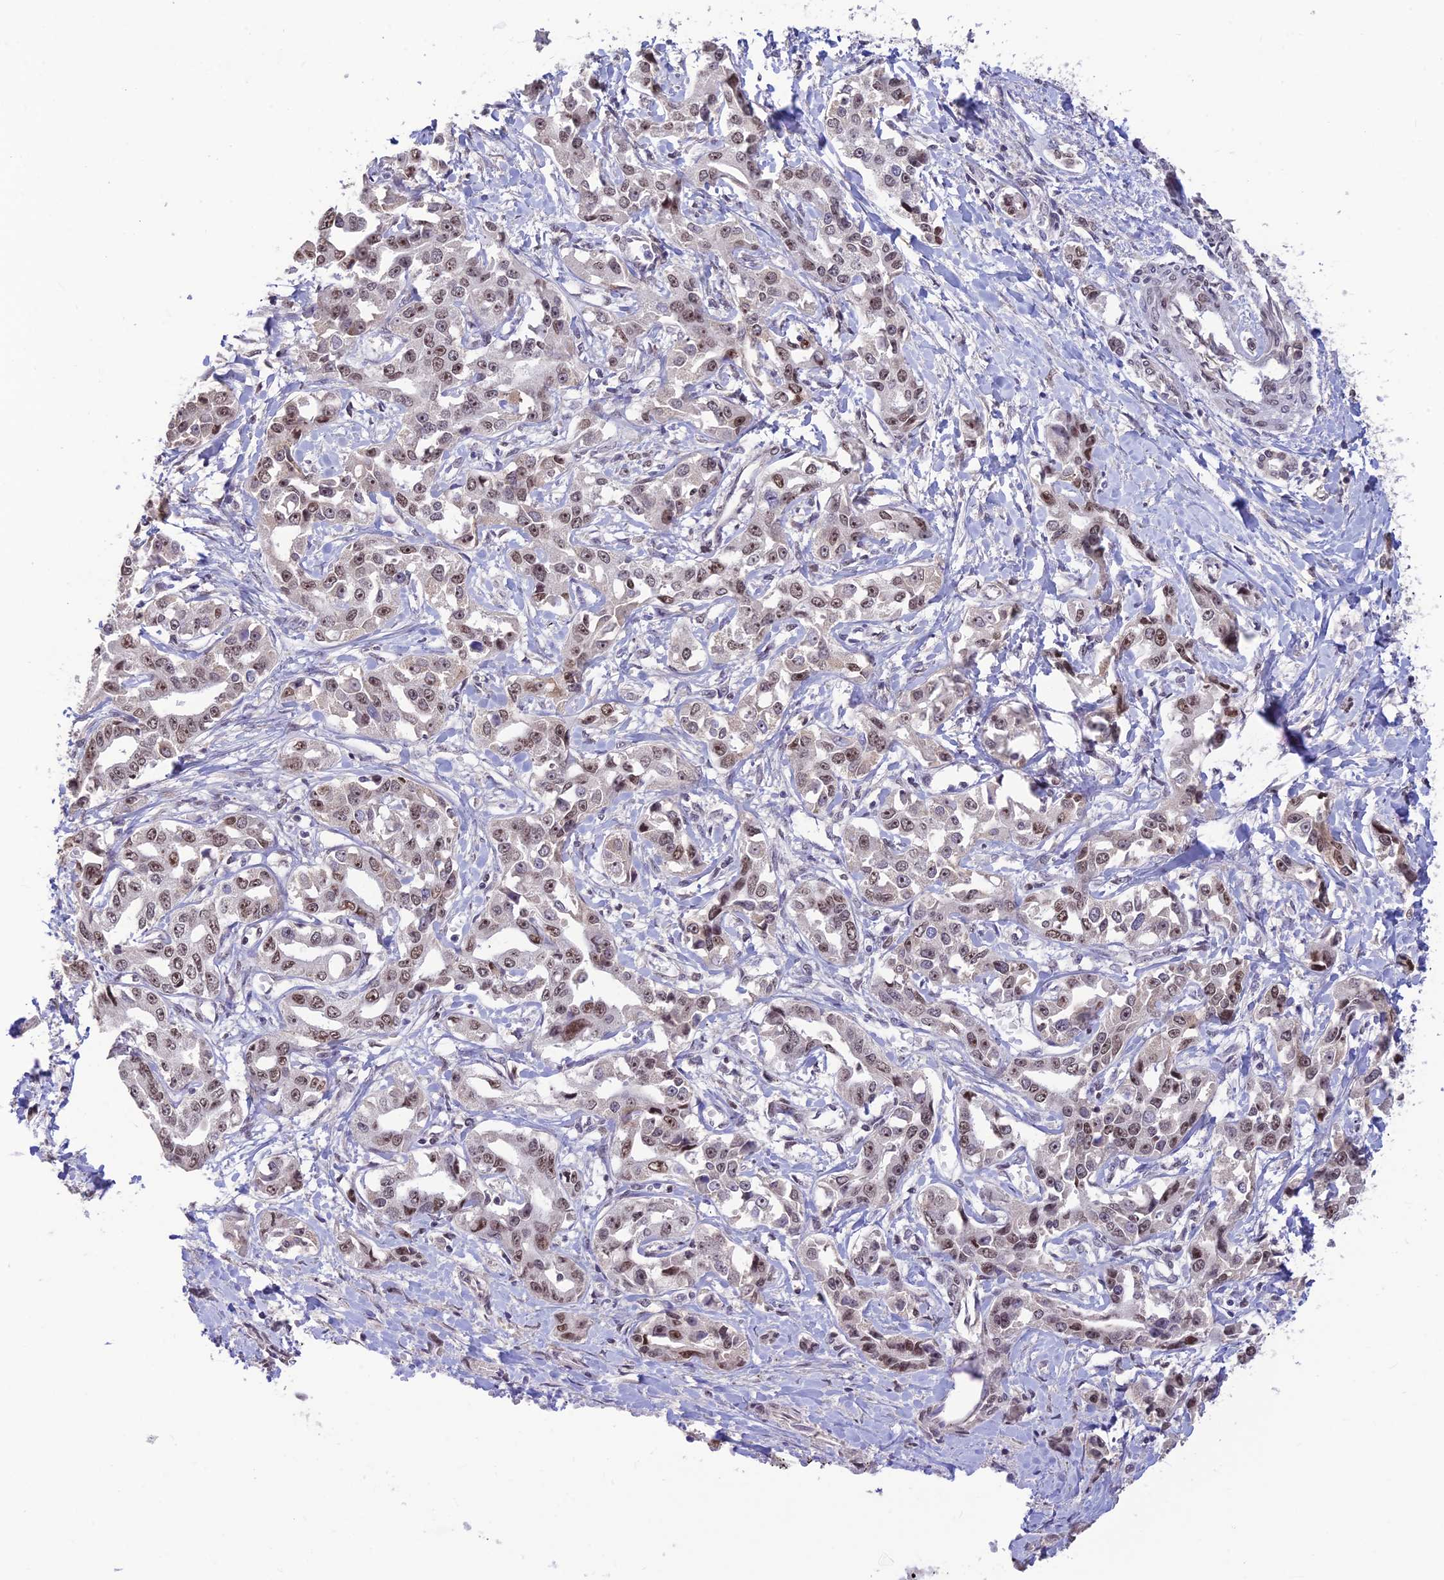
{"staining": {"intensity": "moderate", "quantity": ">75%", "location": "nuclear"}, "tissue": "liver cancer", "cell_type": "Tumor cells", "image_type": "cancer", "snomed": [{"axis": "morphology", "description": "Cholangiocarcinoma"}, {"axis": "topography", "description": "Liver"}], "caption": "Protein expression analysis of liver cancer (cholangiocarcinoma) exhibits moderate nuclear staining in approximately >75% of tumor cells.", "gene": "POLR1G", "patient": {"sex": "male", "age": 59}}